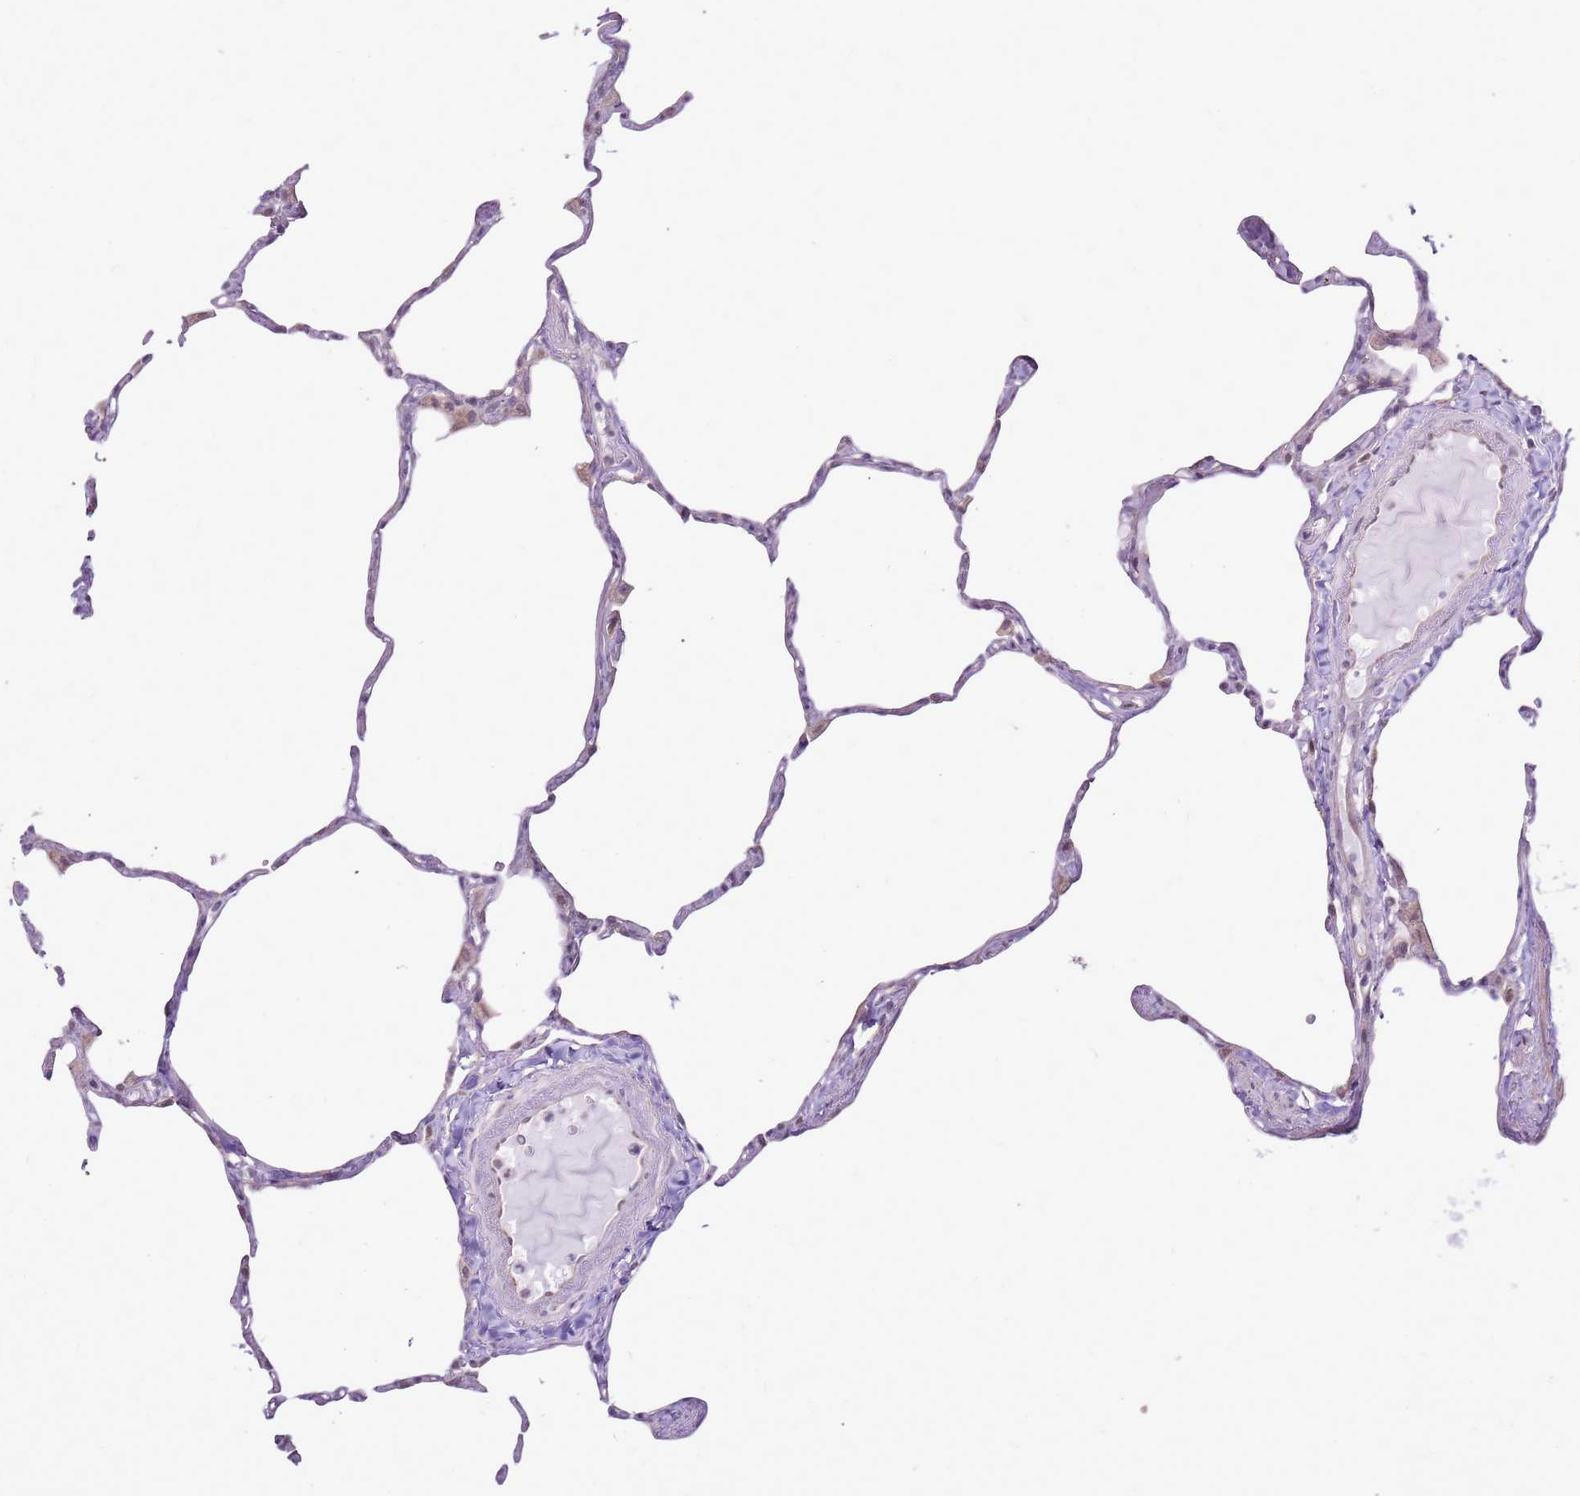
{"staining": {"intensity": "weak", "quantity": "<25%", "location": "cytoplasmic/membranous"}, "tissue": "lung", "cell_type": "Alveolar cells", "image_type": "normal", "snomed": [{"axis": "morphology", "description": "Normal tissue, NOS"}, {"axis": "topography", "description": "Lung"}], "caption": "High magnification brightfield microscopy of benign lung stained with DAB (3,3'-diaminobenzidine) (brown) and counterstained with hematoxylin (blue): alveolar cells show no significant expression. (Brightfield microscopy of DAB (3,3'-diaminobenzidine) immunohistochemistry (IHC) at high magnification).", "gene": "UGGT2", "patient": {"sex": "male", "age": 65}}